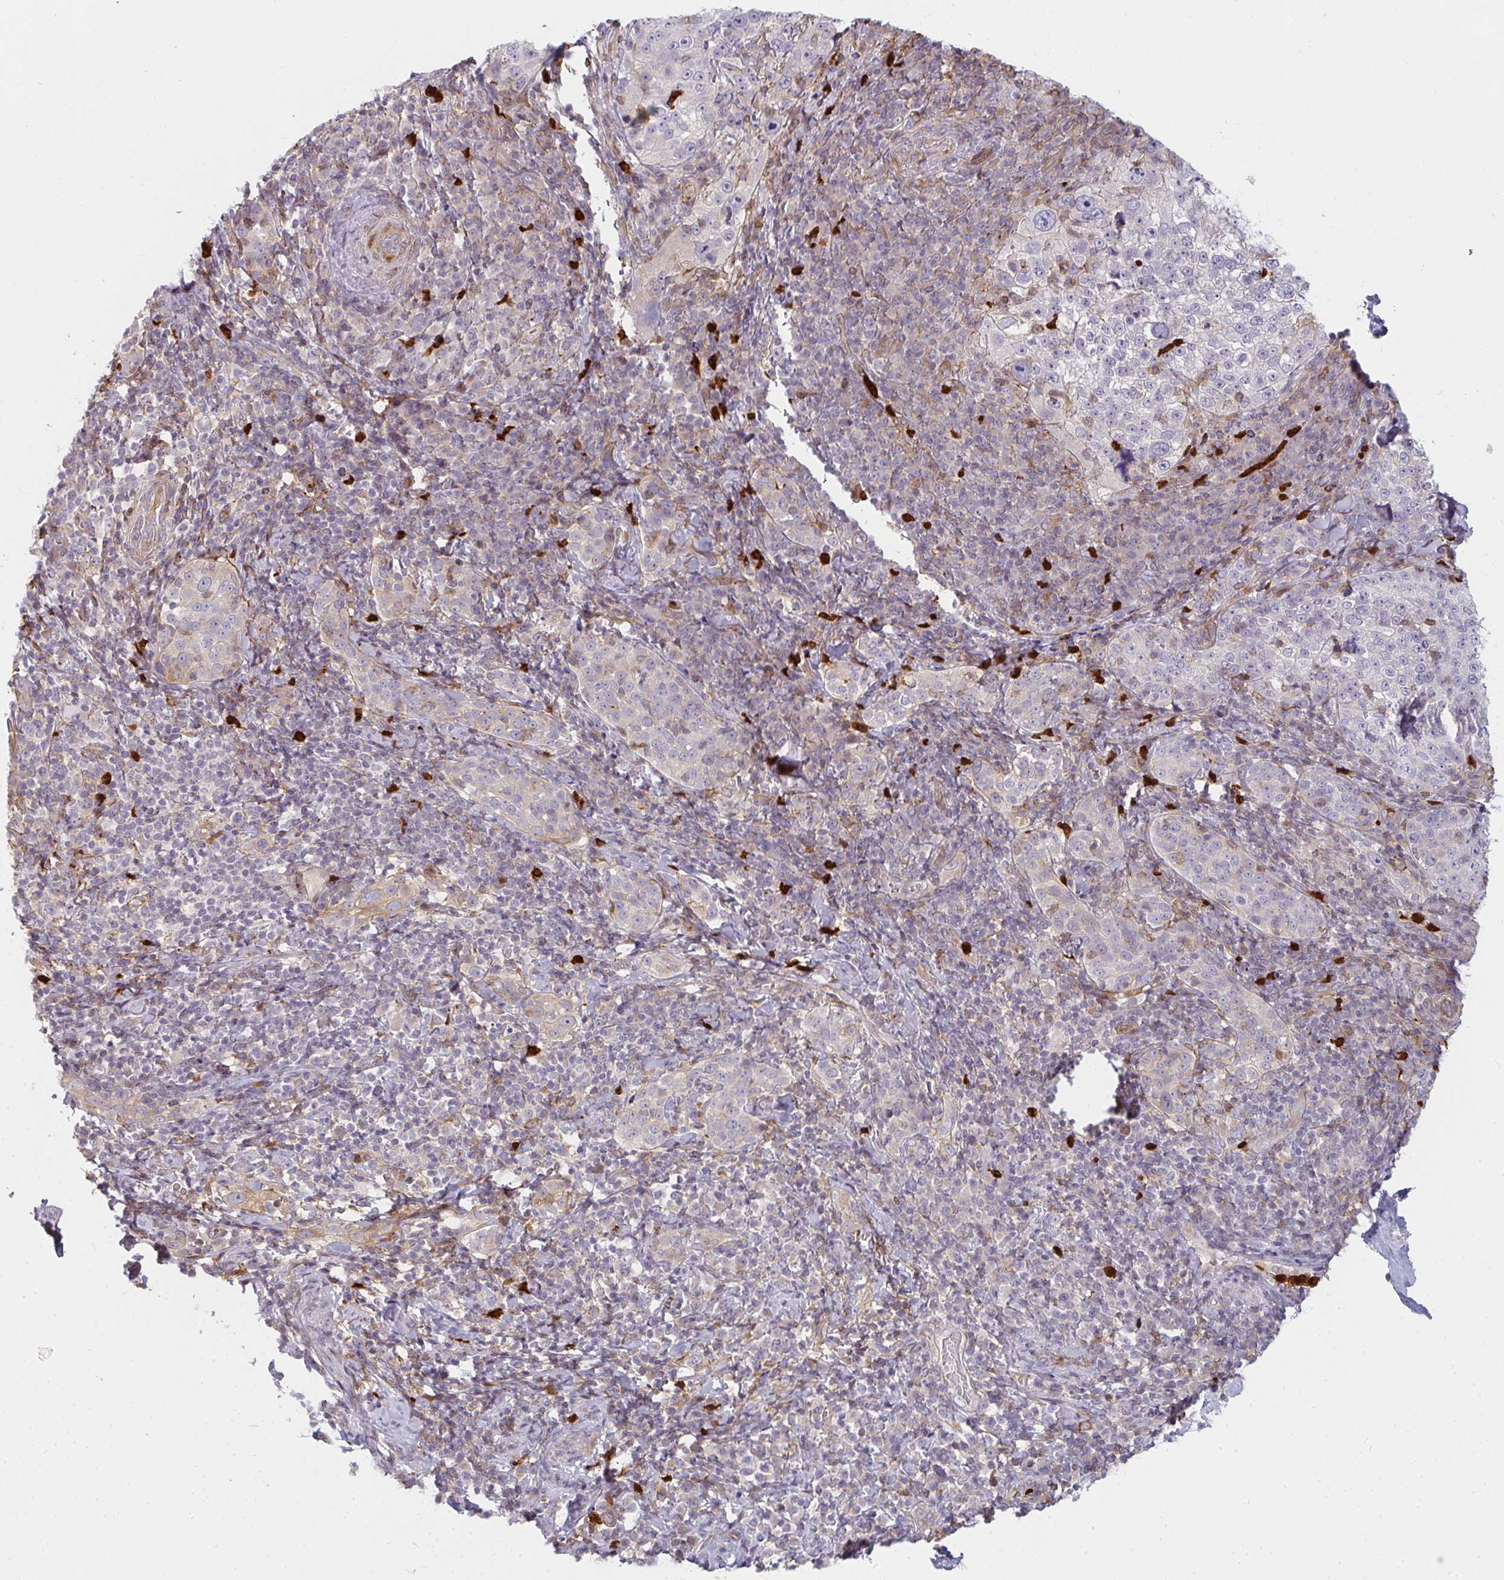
{"staining": {"intensity": "weak", "quantity": "<25%", "location": "cytoplasmic/membranous"}, "tissue": "cervical cancer", "cell_type": "Tumor cells", "image_type": "cancer", "snomed": [{"axis": "morphology", "description": "Squamous cell carcinoma, NOS"}, {"axis": "topography", "description": "Cervix"}], "caption": "Cervical cancer (squamous cell carcinoma) was stained to show a protein in brown. There is no significant staining in tumor cells.", "gene": "CSF3R", "patient": {"sex": "female", "age": 75}}